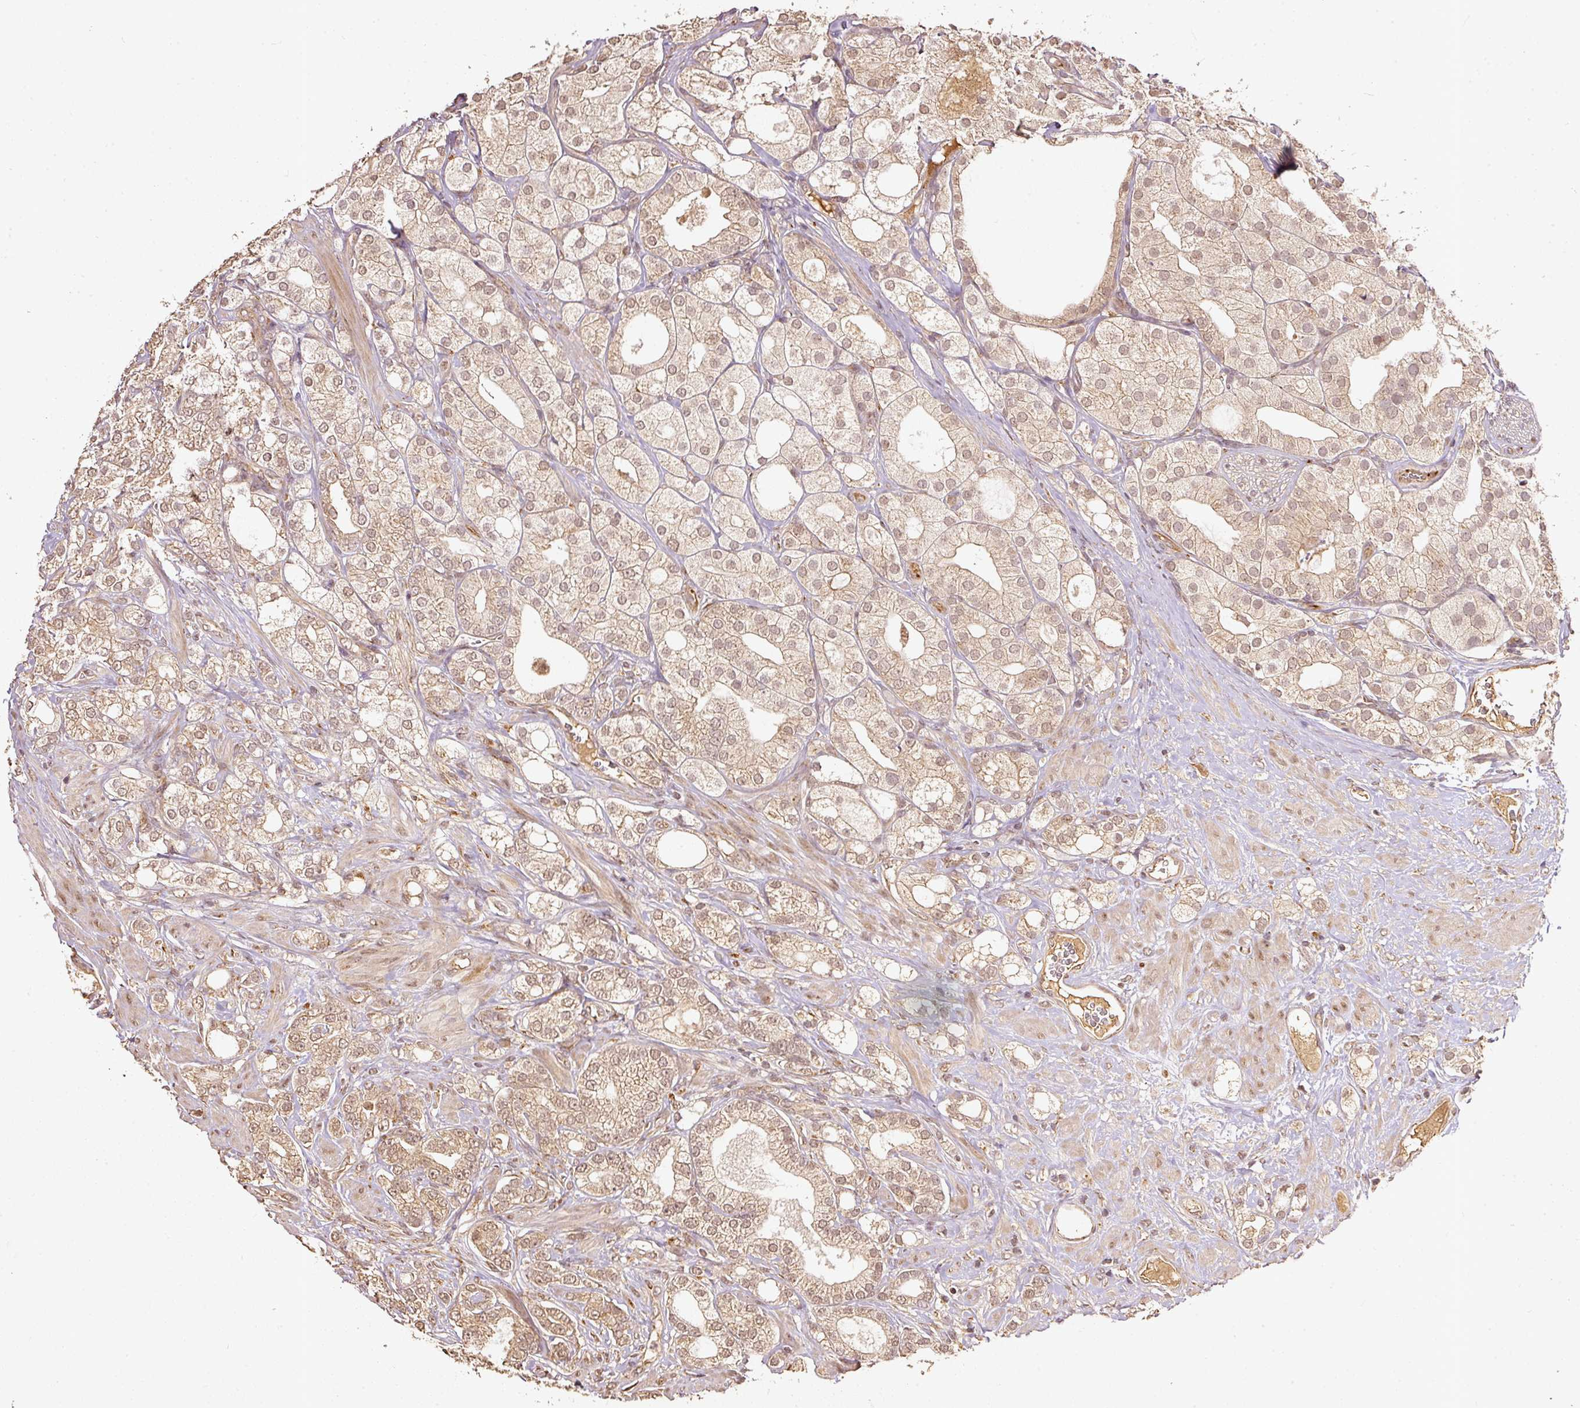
{"staining": {"intensity": "moderate", "quantity": ">75%", "location": "cytoplasmic/membranous,nuclear"}, "tissue": "prostate cancer", "cell_type": "Tumor cells", "image_type": "cancer", "snomed": [{"axis": "morphology", "description": "Adenocarcinoma, High grade"}, {"axis": "topography", "description": "Prostate"}], "caption": "IHC micrograph of human adenocarcinoma (high-grade) (prostate) stained for a protein (brown), which displays medium levels of moderate cytoplasmic/membranous and nuclear positivity in approximately >75% of tumor cells.", "gene": "FUT8", "patient": {"sex": "male", "age": 50}}